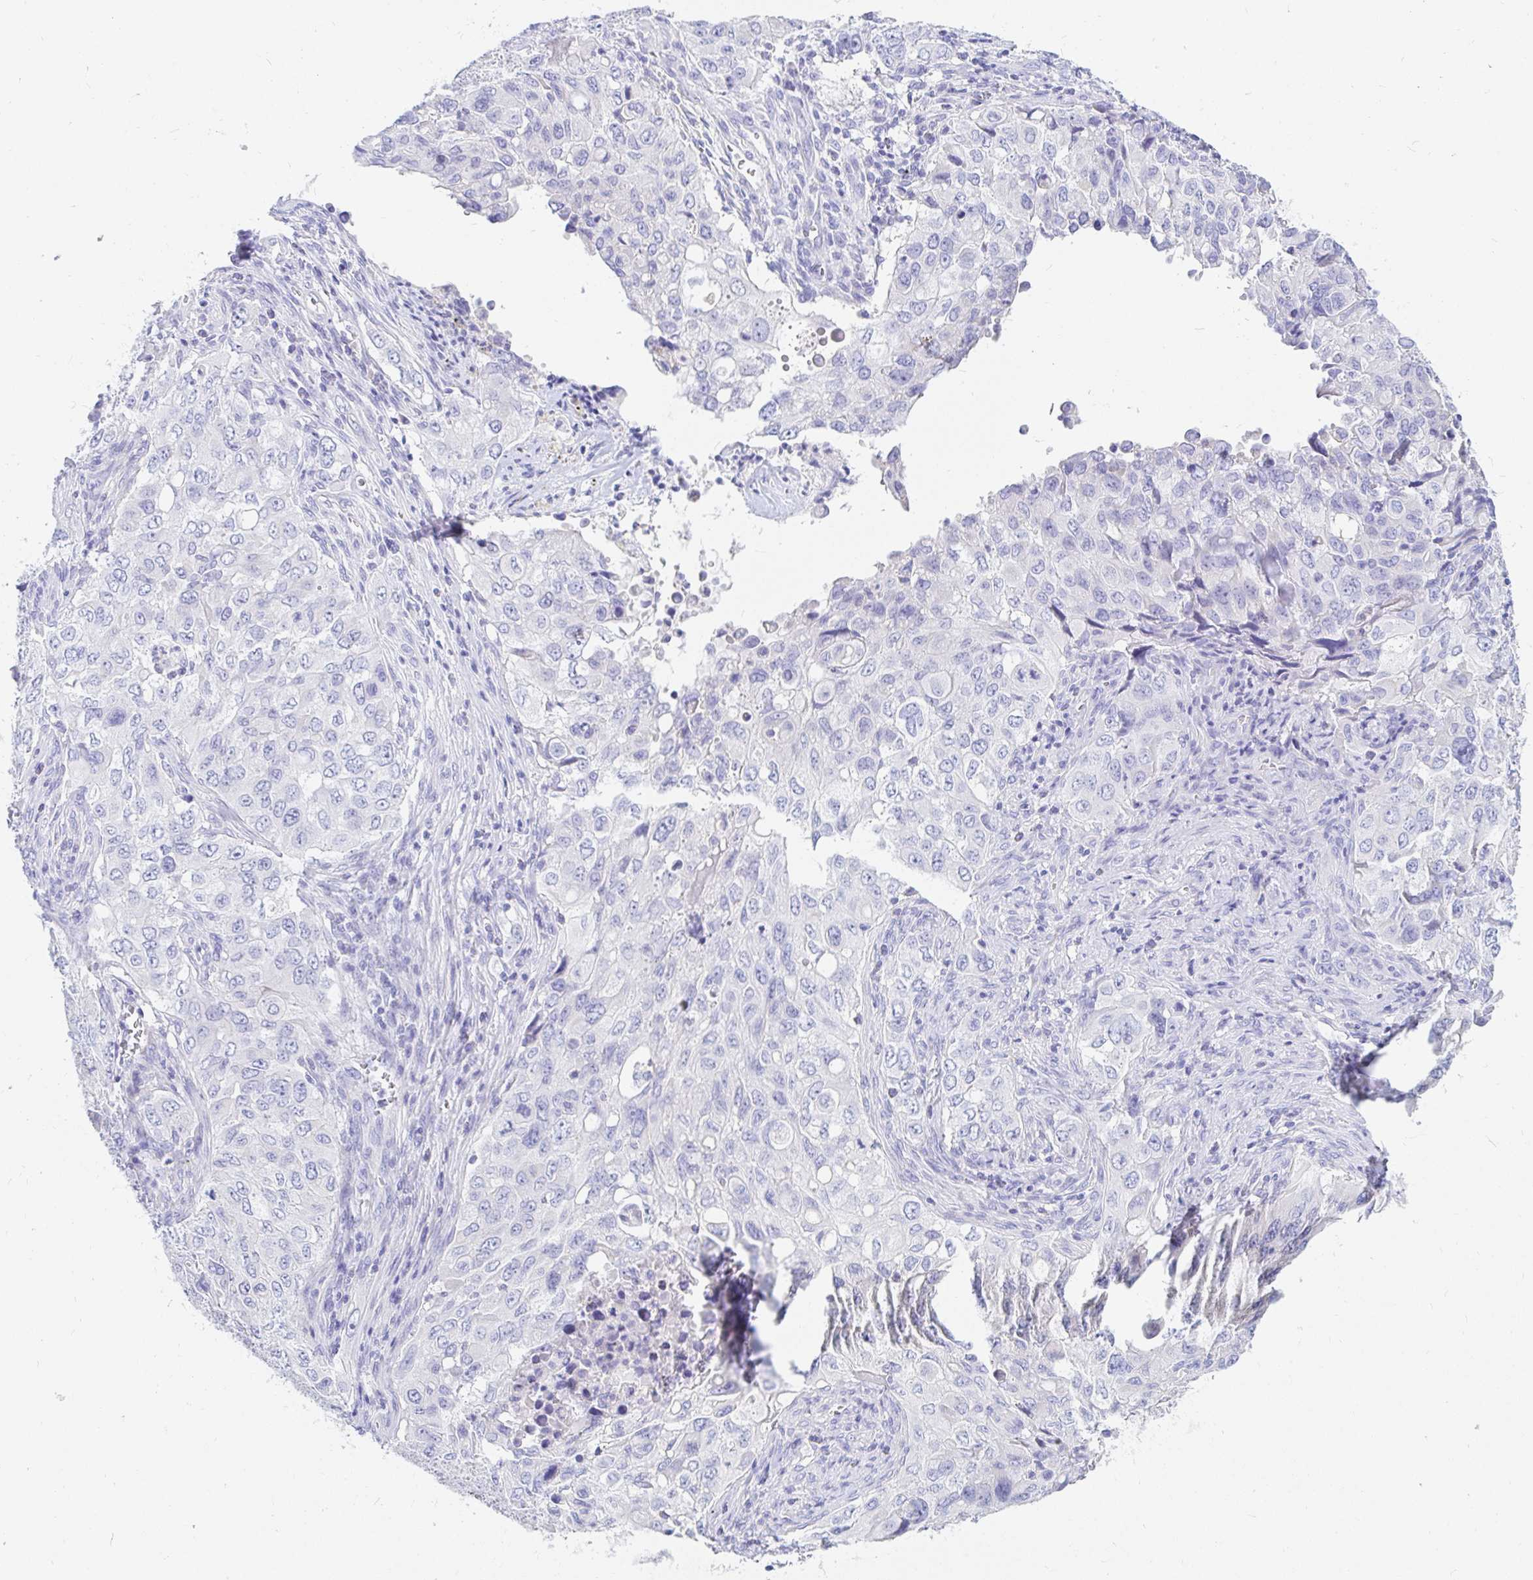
{"staining": {"intensity": "negative", "quantity": "none", "location": "none"}, "tissue": "lung cancer", "cell_type": "Tumor cells", "image_type": "cancer", "snomed": [{"axis": "morphology", "description": "Adenocarcinoma, NOS"}, {"axis": "morphology", "description": "Adenocarcinoma, metastatic, NOS"}, {"axis": "topography", "description": "Lymph node"}, {"axis": "topography", "description": "Lung"}], "caption": "This is a micrograph of IHC staining of lung adenocarcinoma, which shows no staining in tumor cells.", "gene": "NR2E1", "patient": {"sex": "female", "age": 42}}